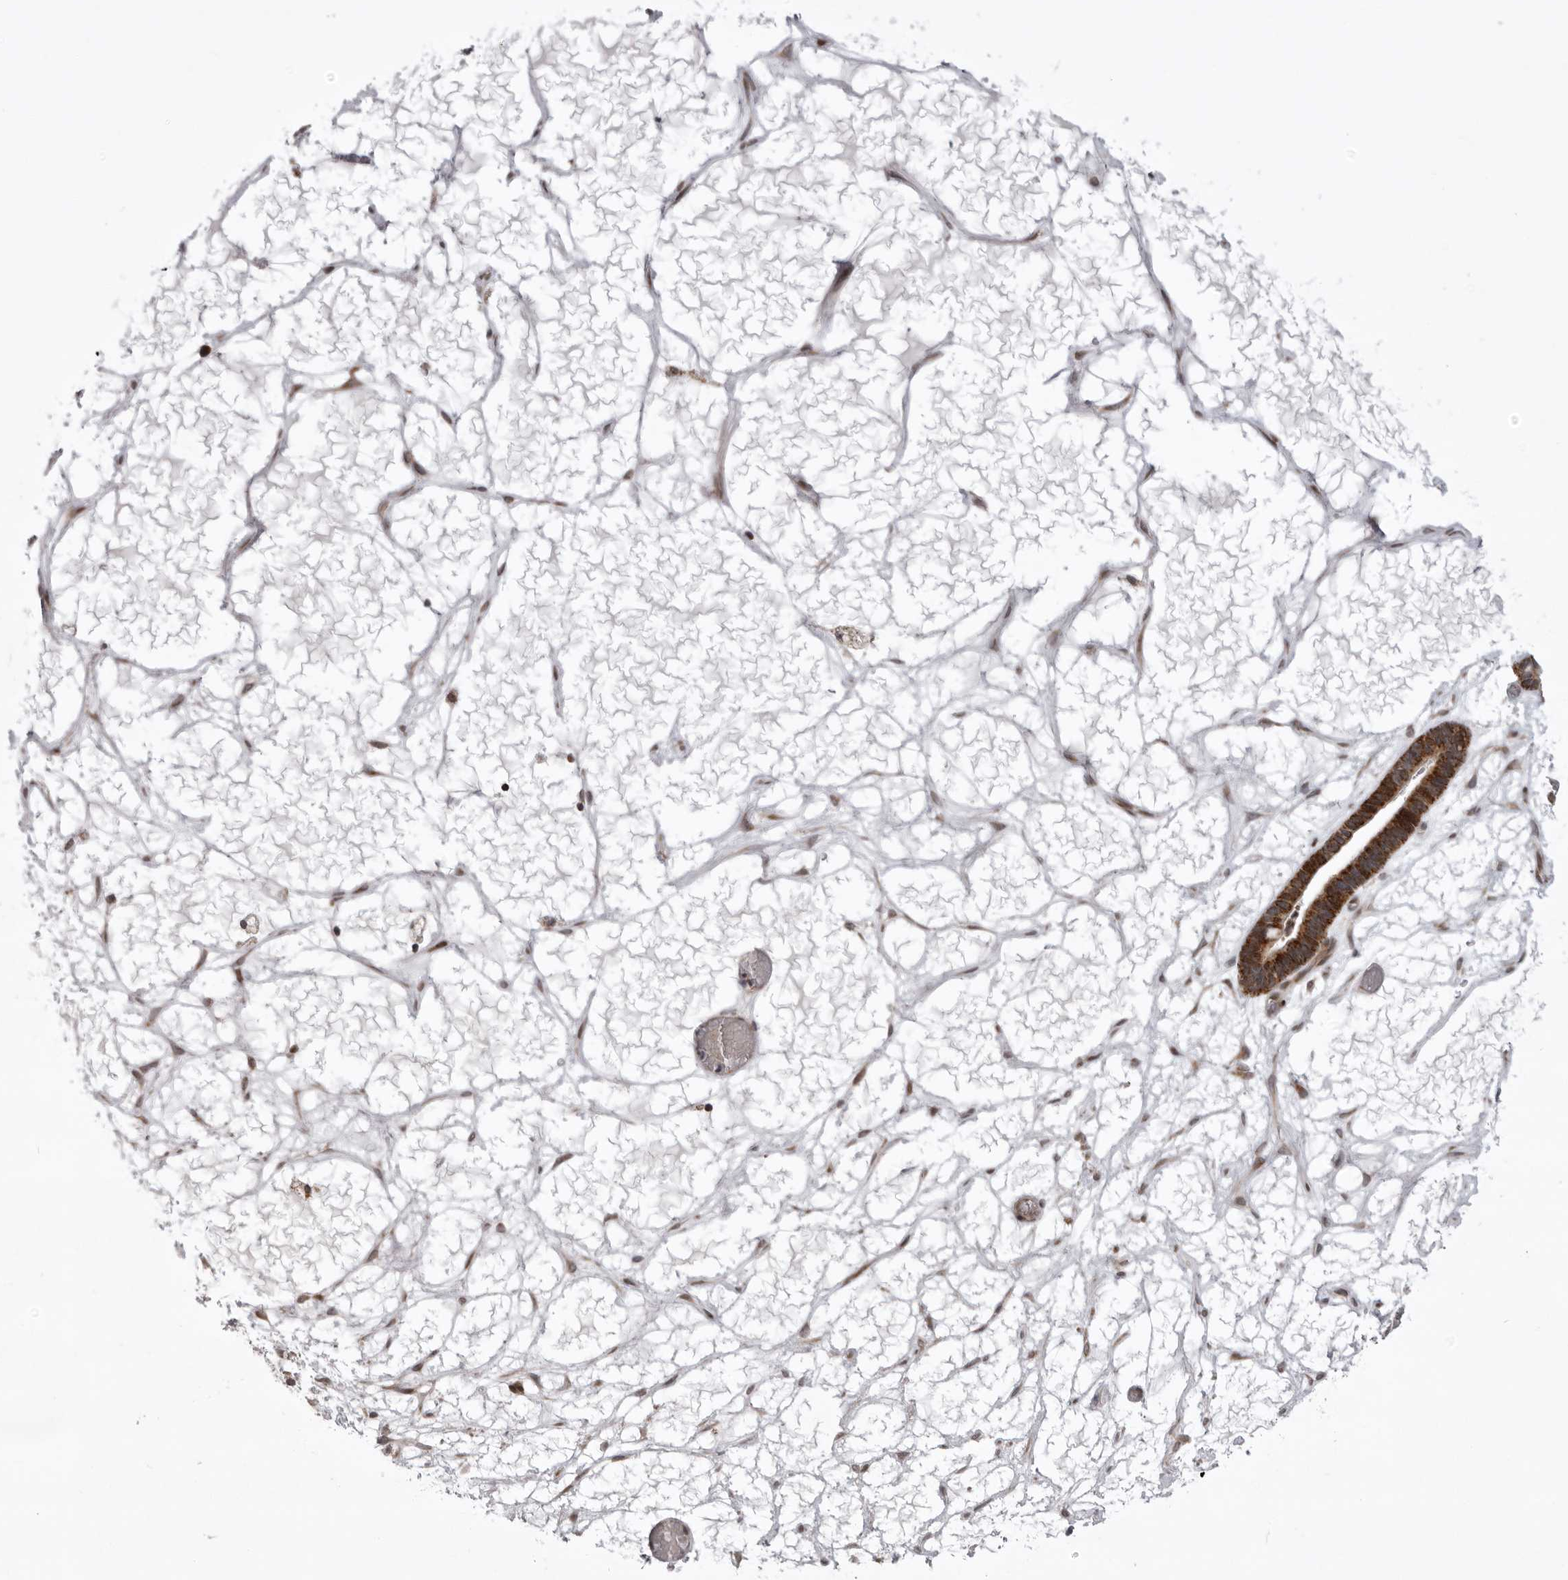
{"staining": {"intensity": "strong", "quantity": ">75%", "location": "cytoplasmic/membranous"}, "tissue": "ovarian cancer", "cell_type": "Tumor cells", "image_type": "cancer", "snomed": [{"axis": "morphology", "description": "Cystadenocarcinoma, serous, NOS"}, {"axis": "topography", "description": "Ovary"}], "caption": "There is high levels of strong cytoplasmic/membranous staining in tumor cells of serous cystadenocarcinoma (ovarian), as demonstrated by immunohistochemical staining (brown color).", "gene": "C1orf109", "patient": {"sex": "female", "age": 56}}